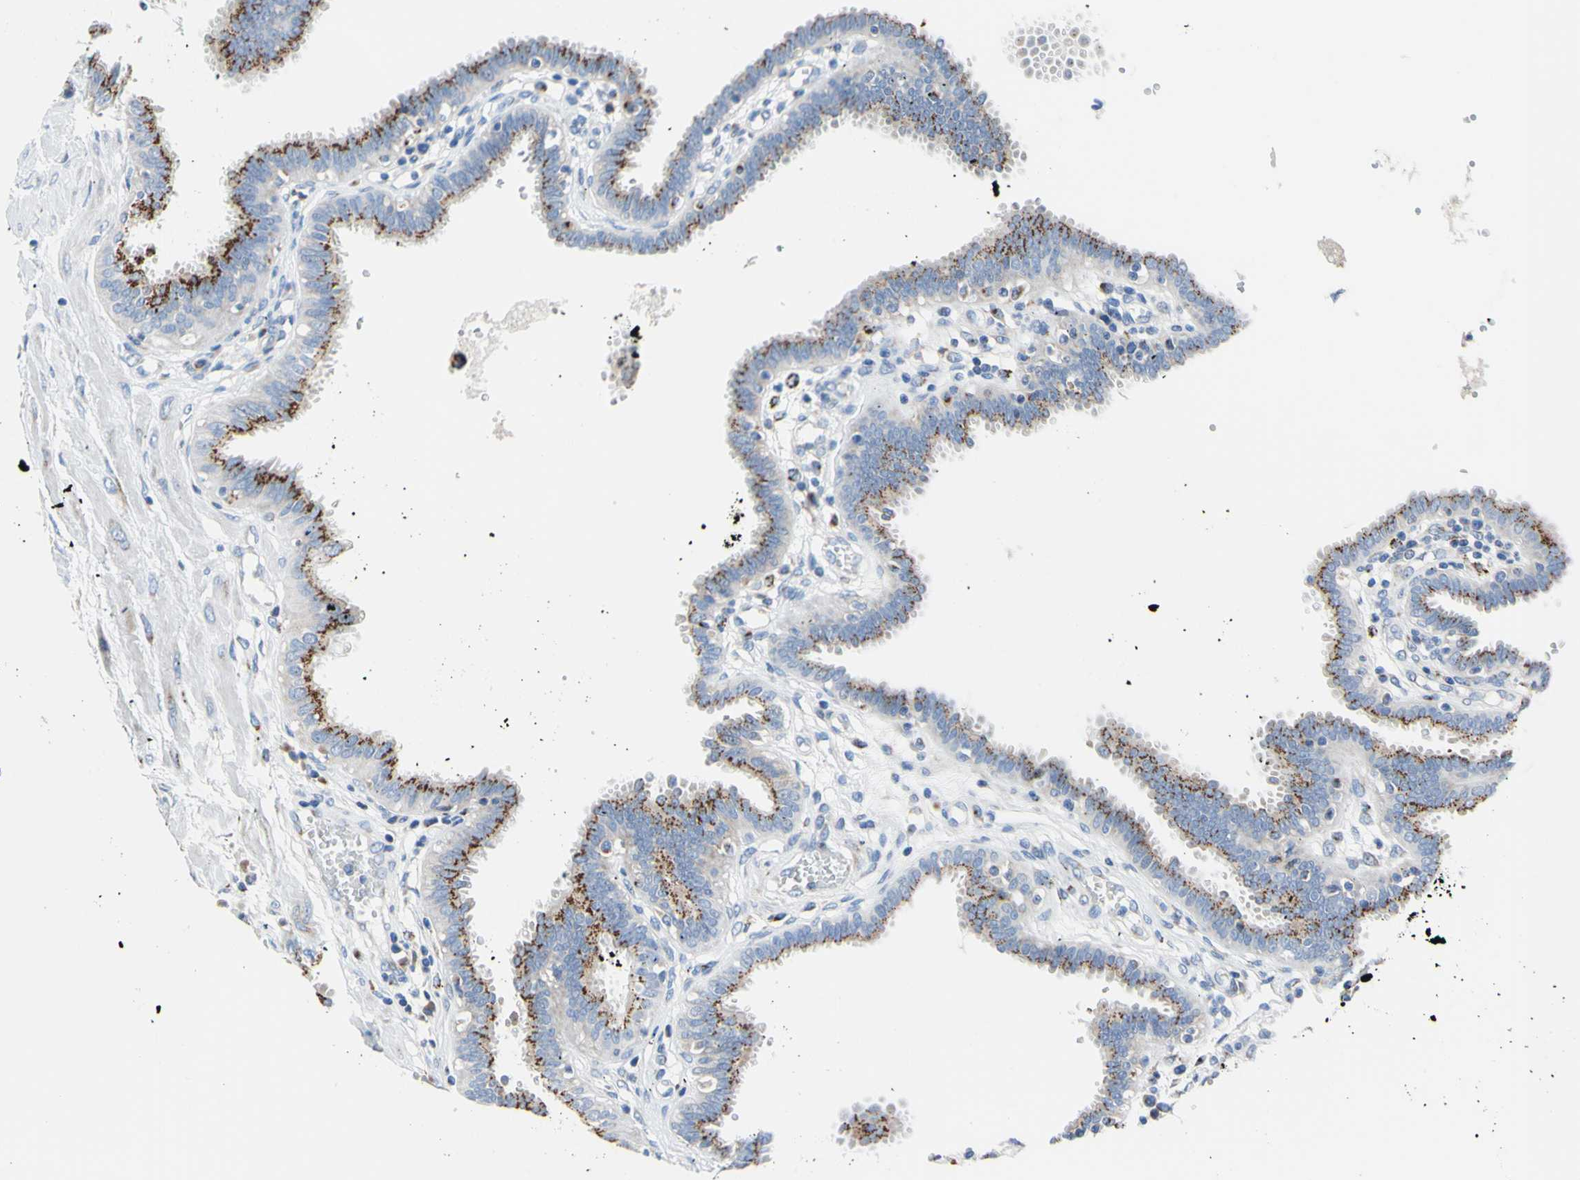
{"staining": {"intensity": "moderate", "quantity": ">75%", "location": "cytoplasmic/membranous"}, "tissue": "fallopian tube", "cell_type": "Glandular cells", "image_type": "normal", "snomed": [{"axis": "morphology", "description": "Normal tissue, NOS"}, {"axis": "topography", "description": "Fallopian tube"}], "caption": "High-power microscopy captured an IHC image of benign fallopian tube, revealing moderate cytoplasmic/membranous staining in about >75% of glandular cells.", "gene": "GALNT2", "patient": {"sex": "female", "age": 32}}